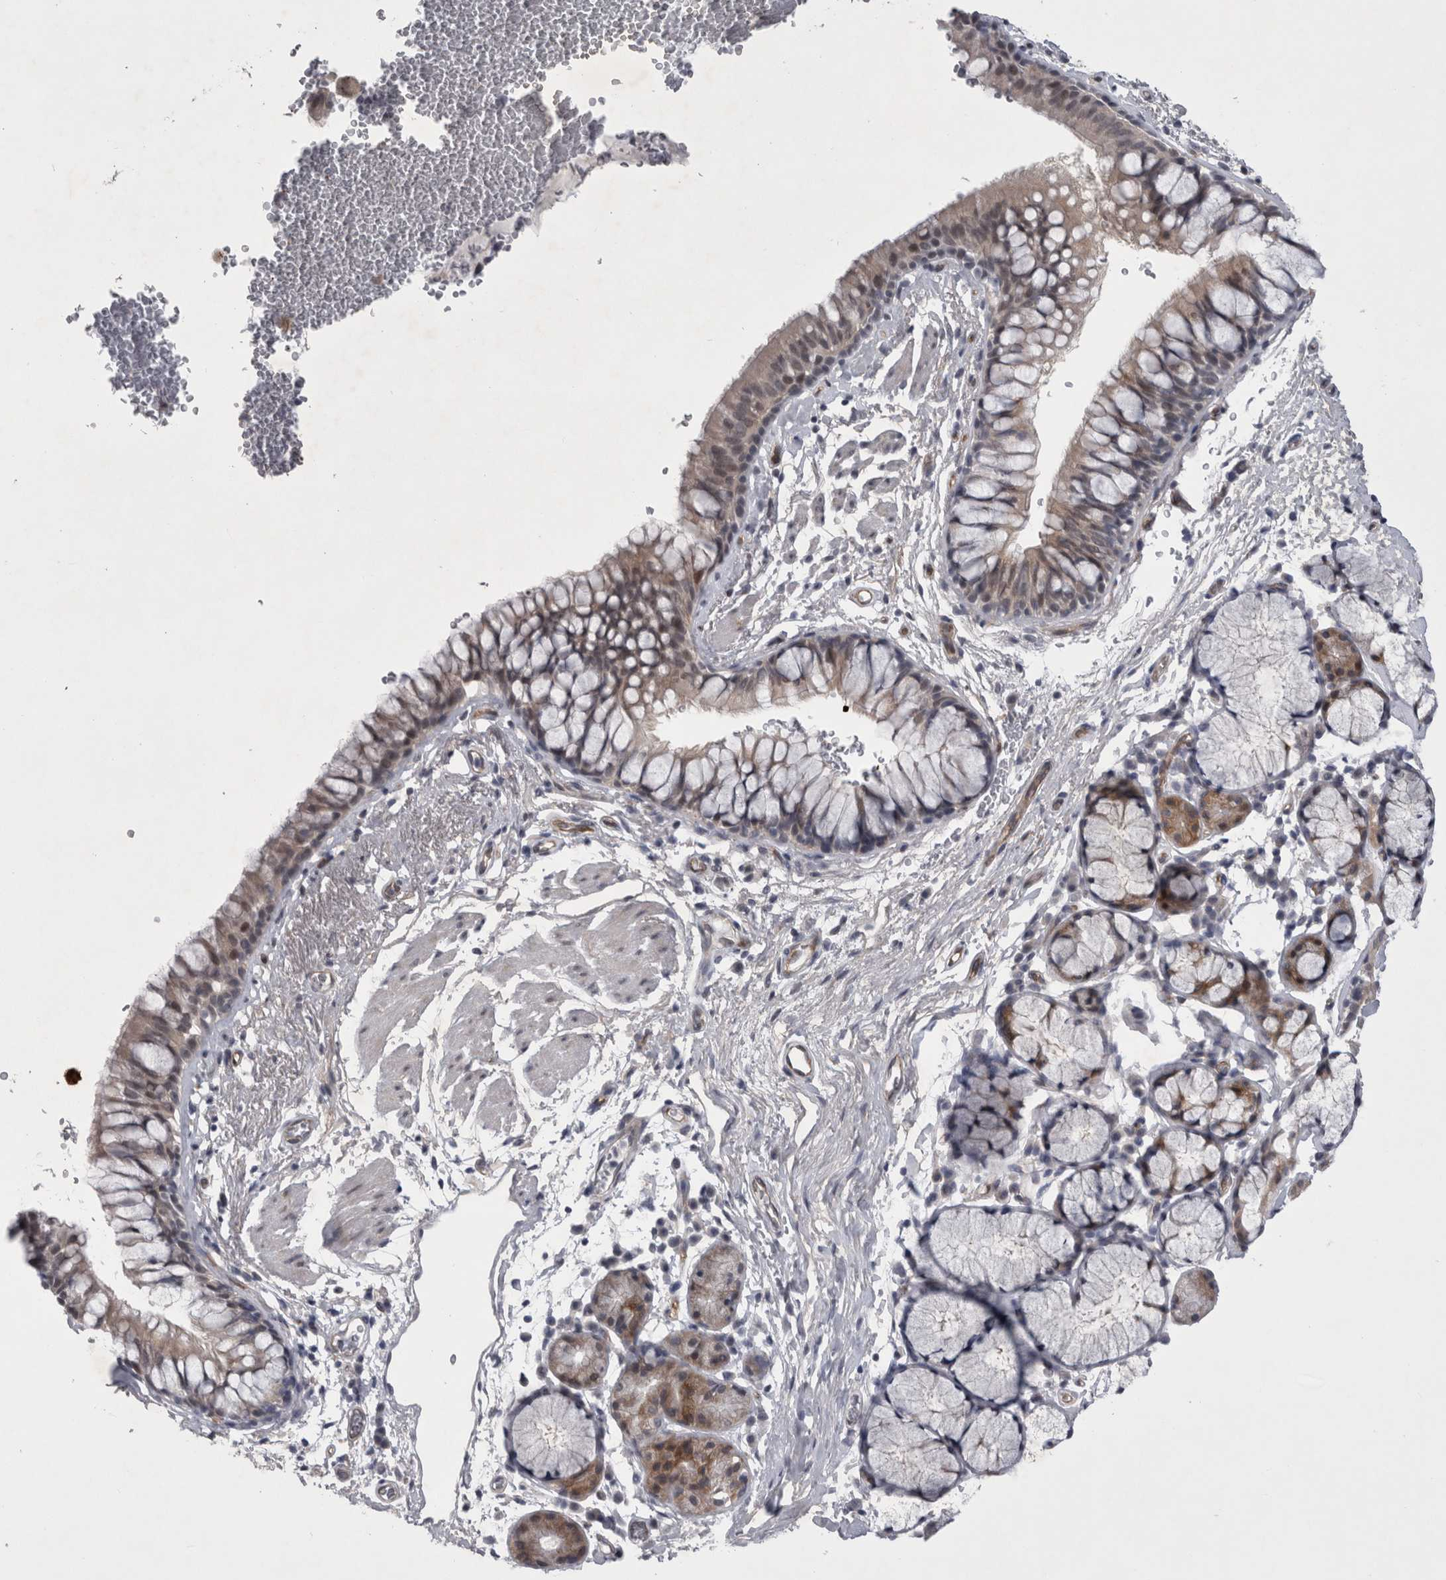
{"staining": {"intensity": "weak", "quantity": "25%-75%", "location": "nuclear"}, "tissue": "bronchus", "cell_type": "Respiratory epithelial cells", "image_type": "normal", "snomed": [{"axis": "morphology", "description": "Normal tissue, NOS"}, {"axis": "topography", "description": "Cartilage tissue"}, {"axis": "topography", "description": "Bronchus"}], "caption": "Brown immunohistochemical staining in unremarkable bronchus exhibits weak nuclear positivity in approximately 25%-75% of respiratory epithelial cells. (DAB IHC with brightfield microscopy, high magnification).", "gene": "PARP11", "patient": {"sex": "female", "age": 53}}